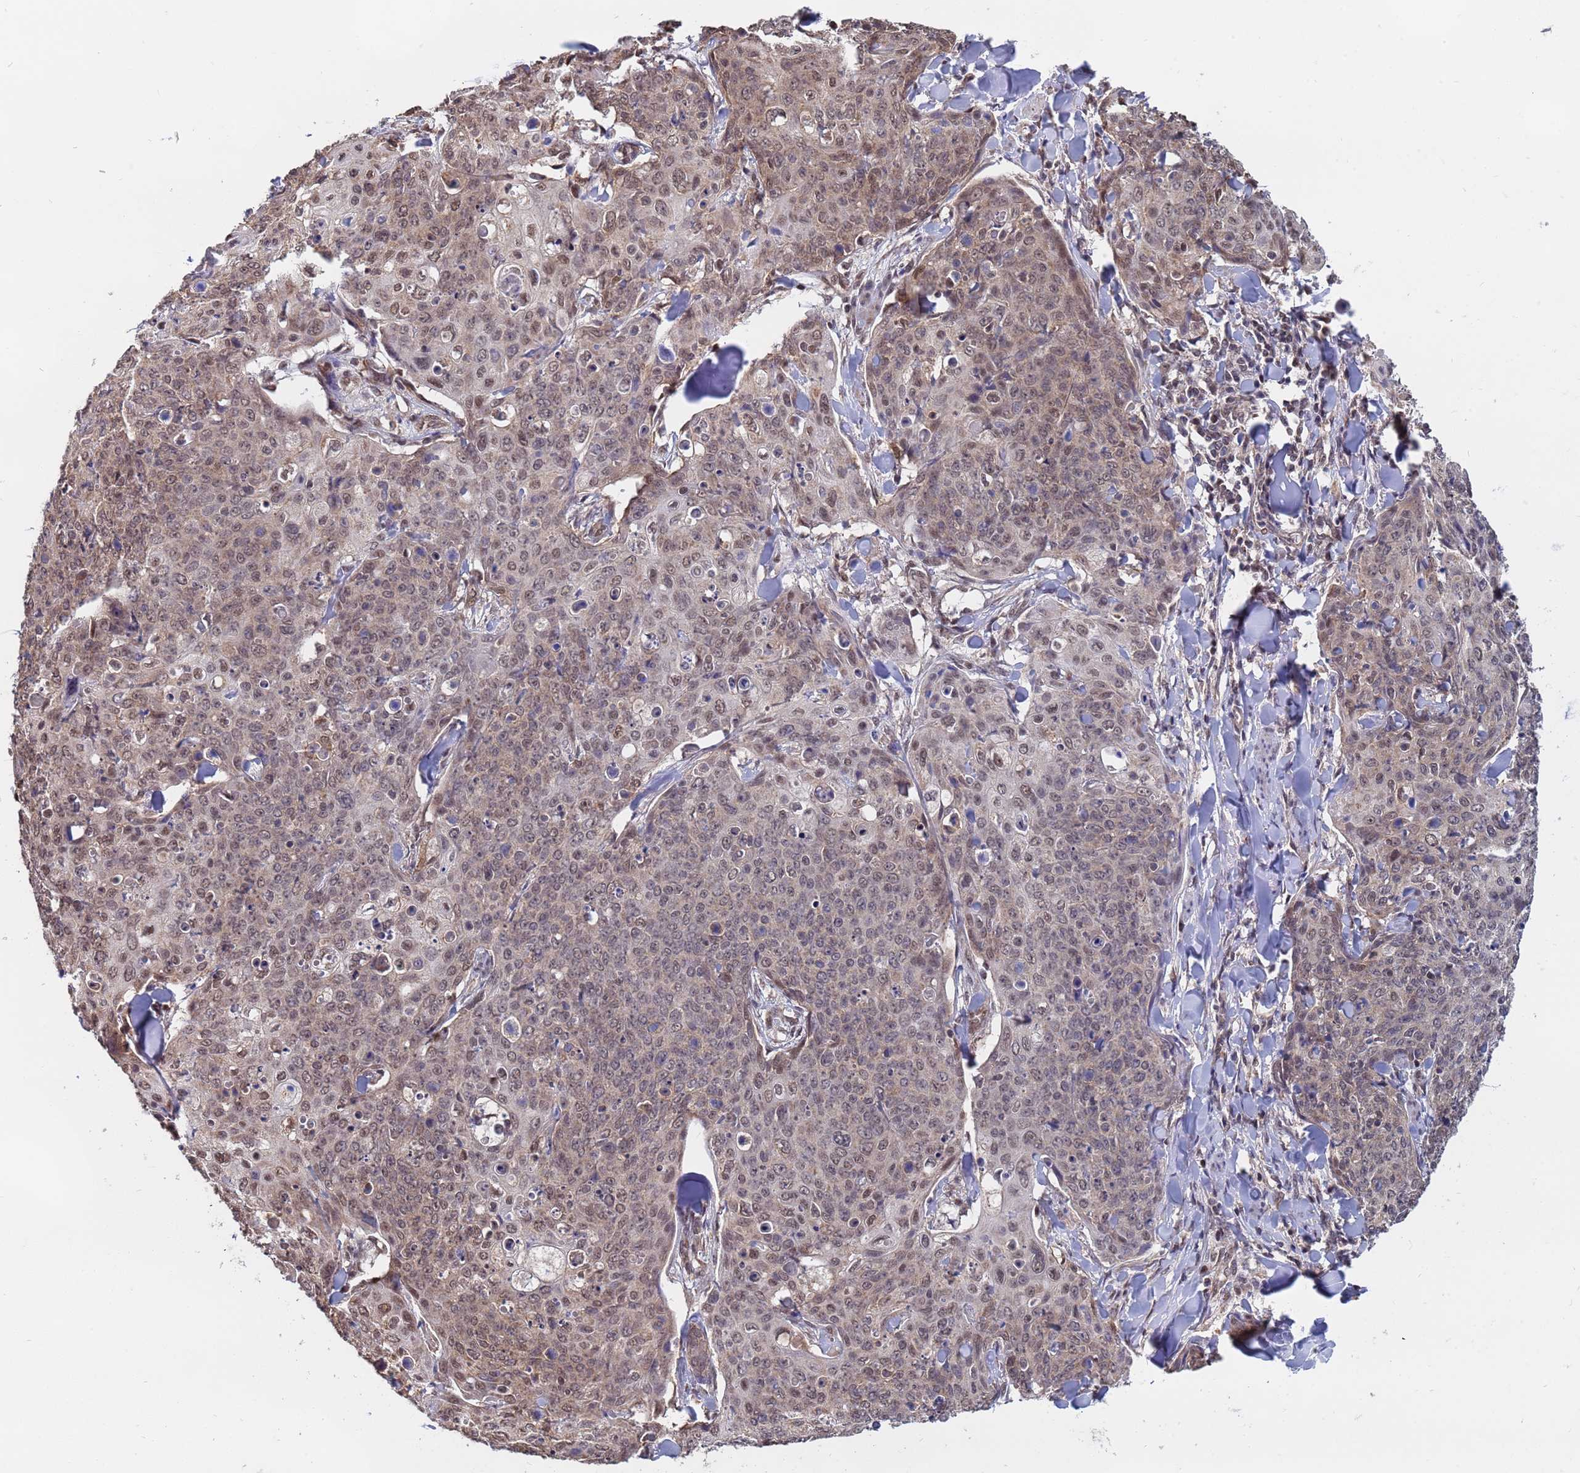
{"staining": {"intensity": "weak", "quantity": ">75%", "location": "cytoplasmic/membranous,nuclear"}, "tissue": "skin cancer", "cell_type": "Tumor cells", "image_type": "cancer", "snomed": [{"axis": "morphology", "description": "Squamous cell carcinoma, NOS"}, {"axis": "topography", "description": "Skin"}, {"axis": "topography", "description": "Vulva"}], "caption": "IHC staining of skin squamous cell carcinoma, which reveals low levels of weak cytoplasmic/membranous and nuclear staining in approximately >75% of tumor cells indicating weak cytoplasmic/membranous and nuclear protein staining. The staining was performed using DAB (brown) for protein detection and nuclei were counterstained in hematoxylin (blue).", "gene": "DENND2B", "patient": {"sex": "female", "age": 85}}